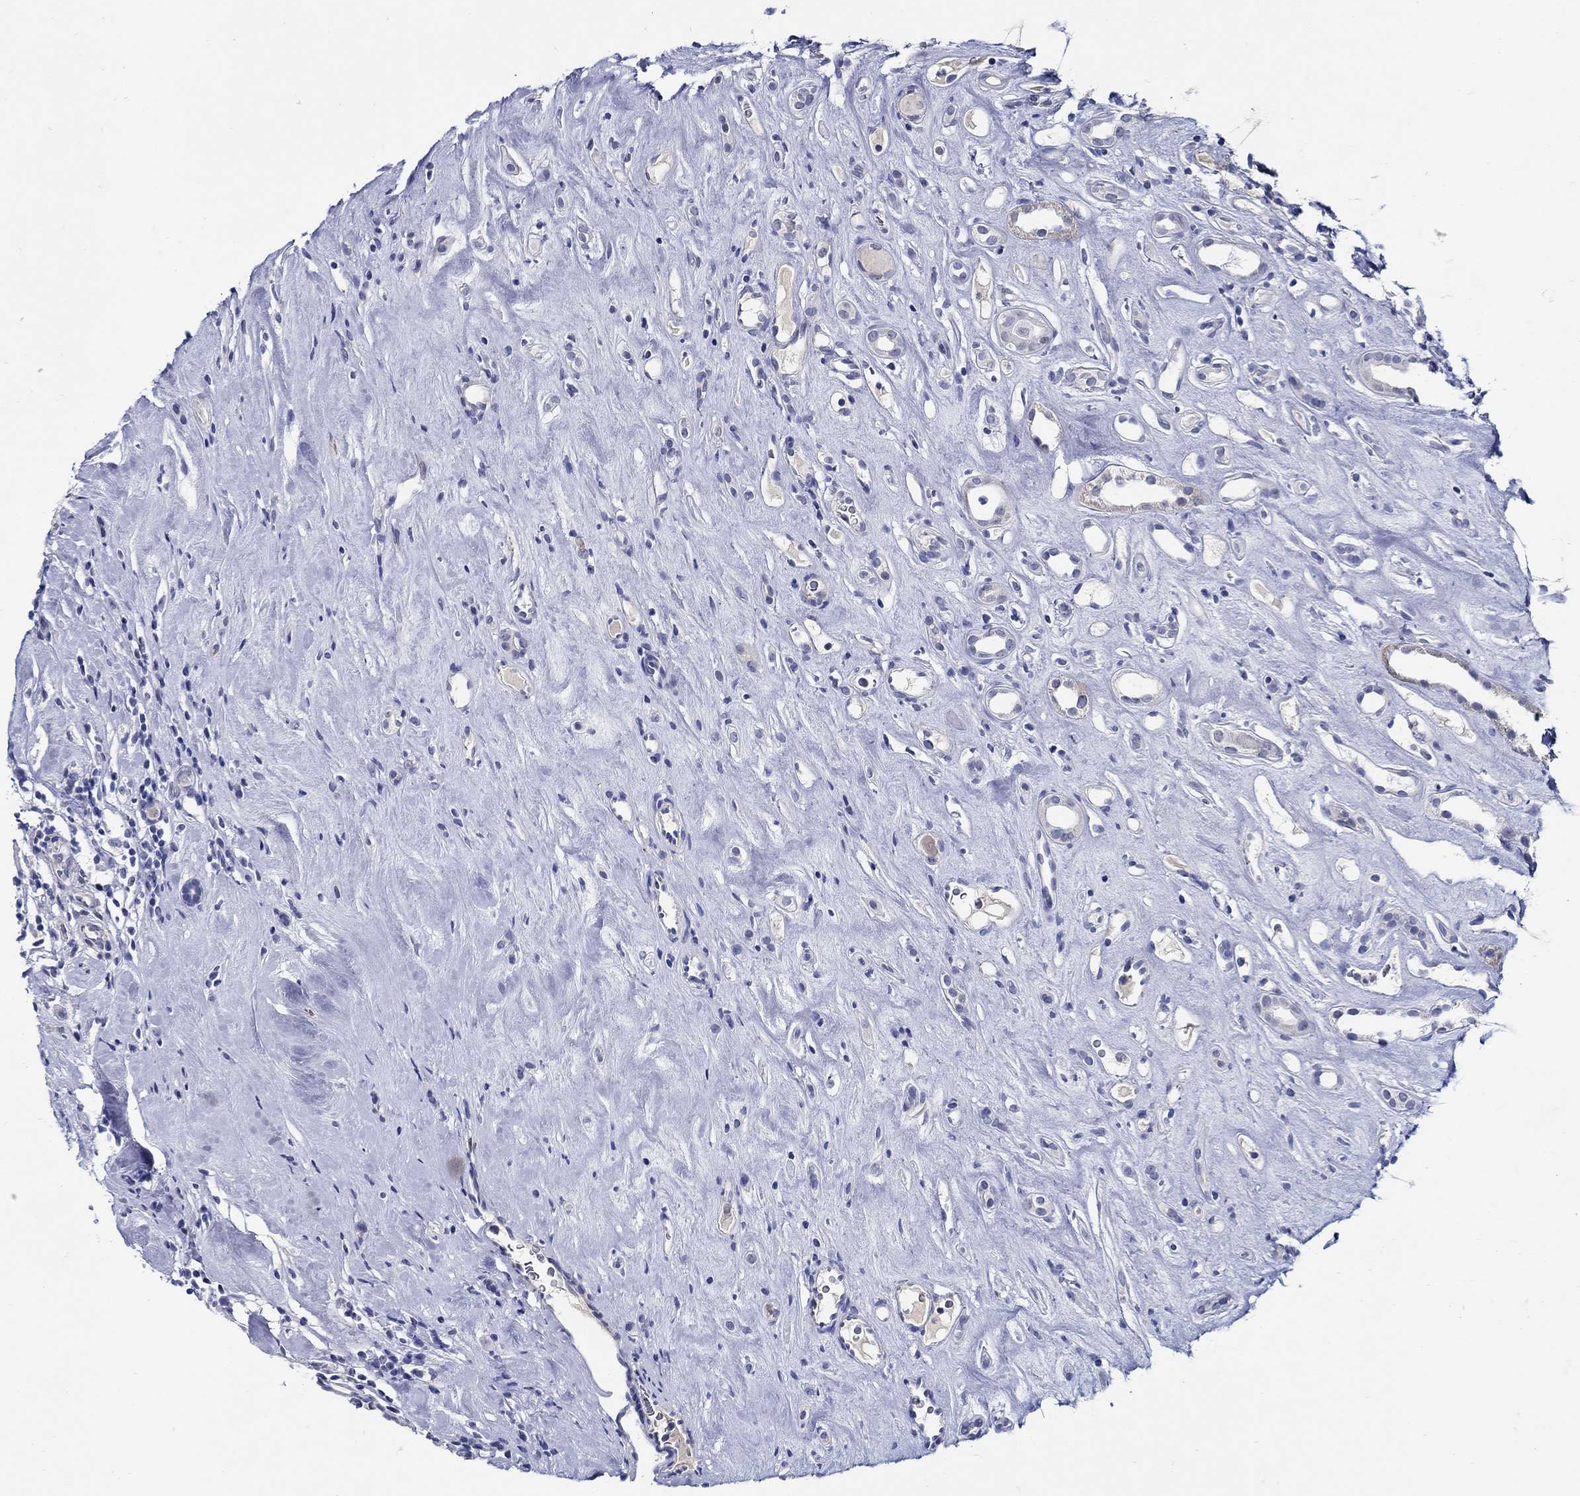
{"staining": {"intensity": "negative", "quantity": "none", "location": "none"}, "tissue": "renal cancer", "cell_type": "Tumor cells", "image_type": "cancer", "snomed": [{"axis": "morphology", "description": "Adenocarcinoma, NOS"}, {"axis": "topography", "description": "Kidney"}], "caption": "Renal cancer was stained to show a protein in brown. There is no significant staining in tumor cells. The staining is performed using DAB (3,3'-diaminobenzidine) brown chromogen with nuclei counter-stained in using hematoxylin.", "gene": "MC2R", "patient": {"sex": "female", "age": 89}}